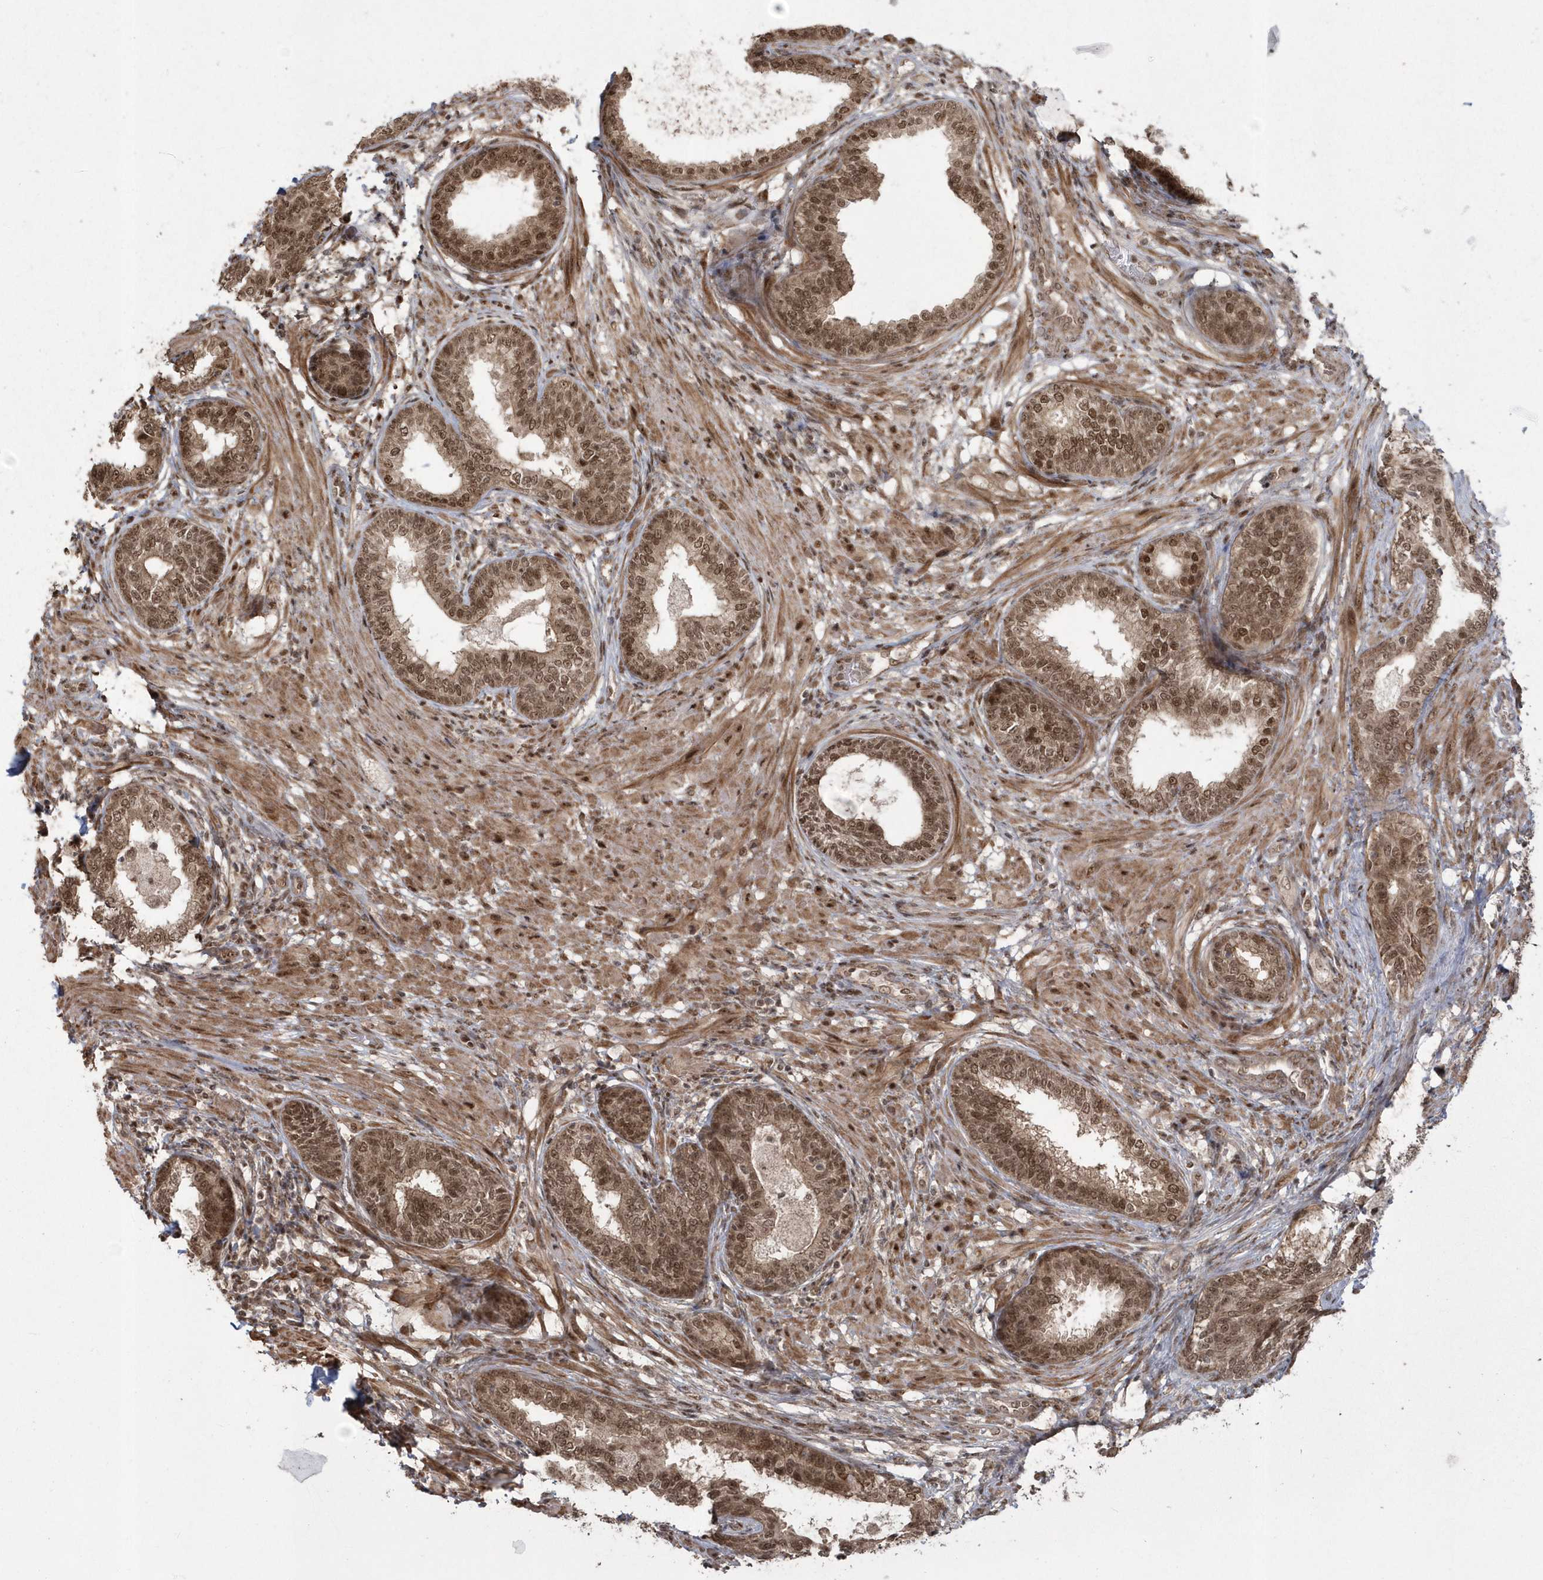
{"staining": {"intensity": "moderate", "quantity": ">75%", "location": "cytoplasmic/membranous,nuclear"}, "tissue": "prostate", "cell_type": "Glandular cells", "image_type": "normal", "snomed": [{"axis": "morphology", "description": "Normal tissue, NOS"}, {"axis": "topography", "description": "Prostate"}], "caption": "Prostate stained with a brown dye displays moderate cytoplasmic/membranous,nuclear positive positivity in approximately >75% of glandular cells.", "gene": "EPB41L4A", "patient": {"sex": "male", "age": 76}}